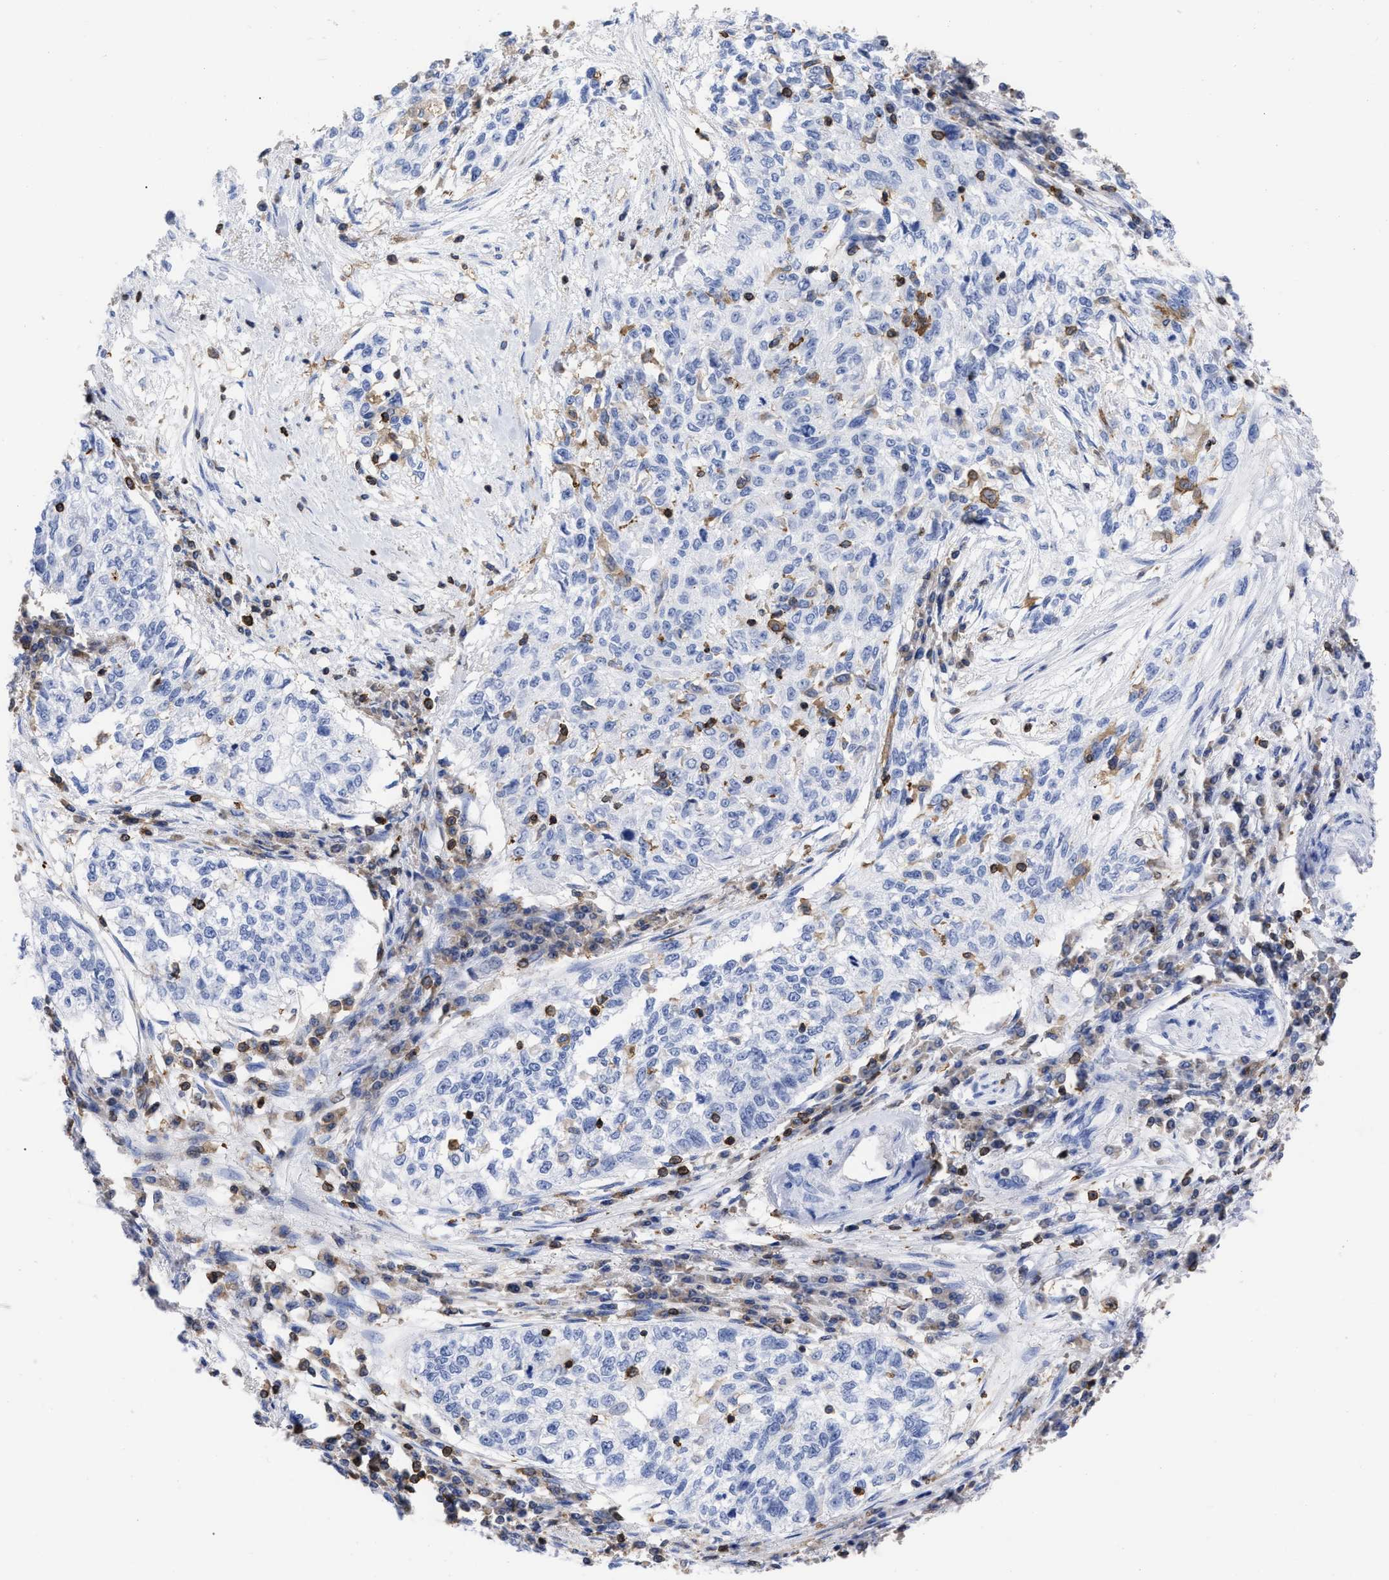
{"staining": {"intensity": "negative", "quantity": "none", "location": "none"}, "tissue": "cervical cancer", "cell_type": "Tumor cells", "image_type": "cancer", "snomed": [{"axis": "morphology", "description": "Squamous cell carcinoma, NOS"}, {"axis": "topography", "description": "Cervix"}], "caption": "DAB immunohistochemical staining of cervical cancer displays no significant expression in tumor cells.", "gene": "HCLS1", "patient": {"sex": "female", "age": 57}}